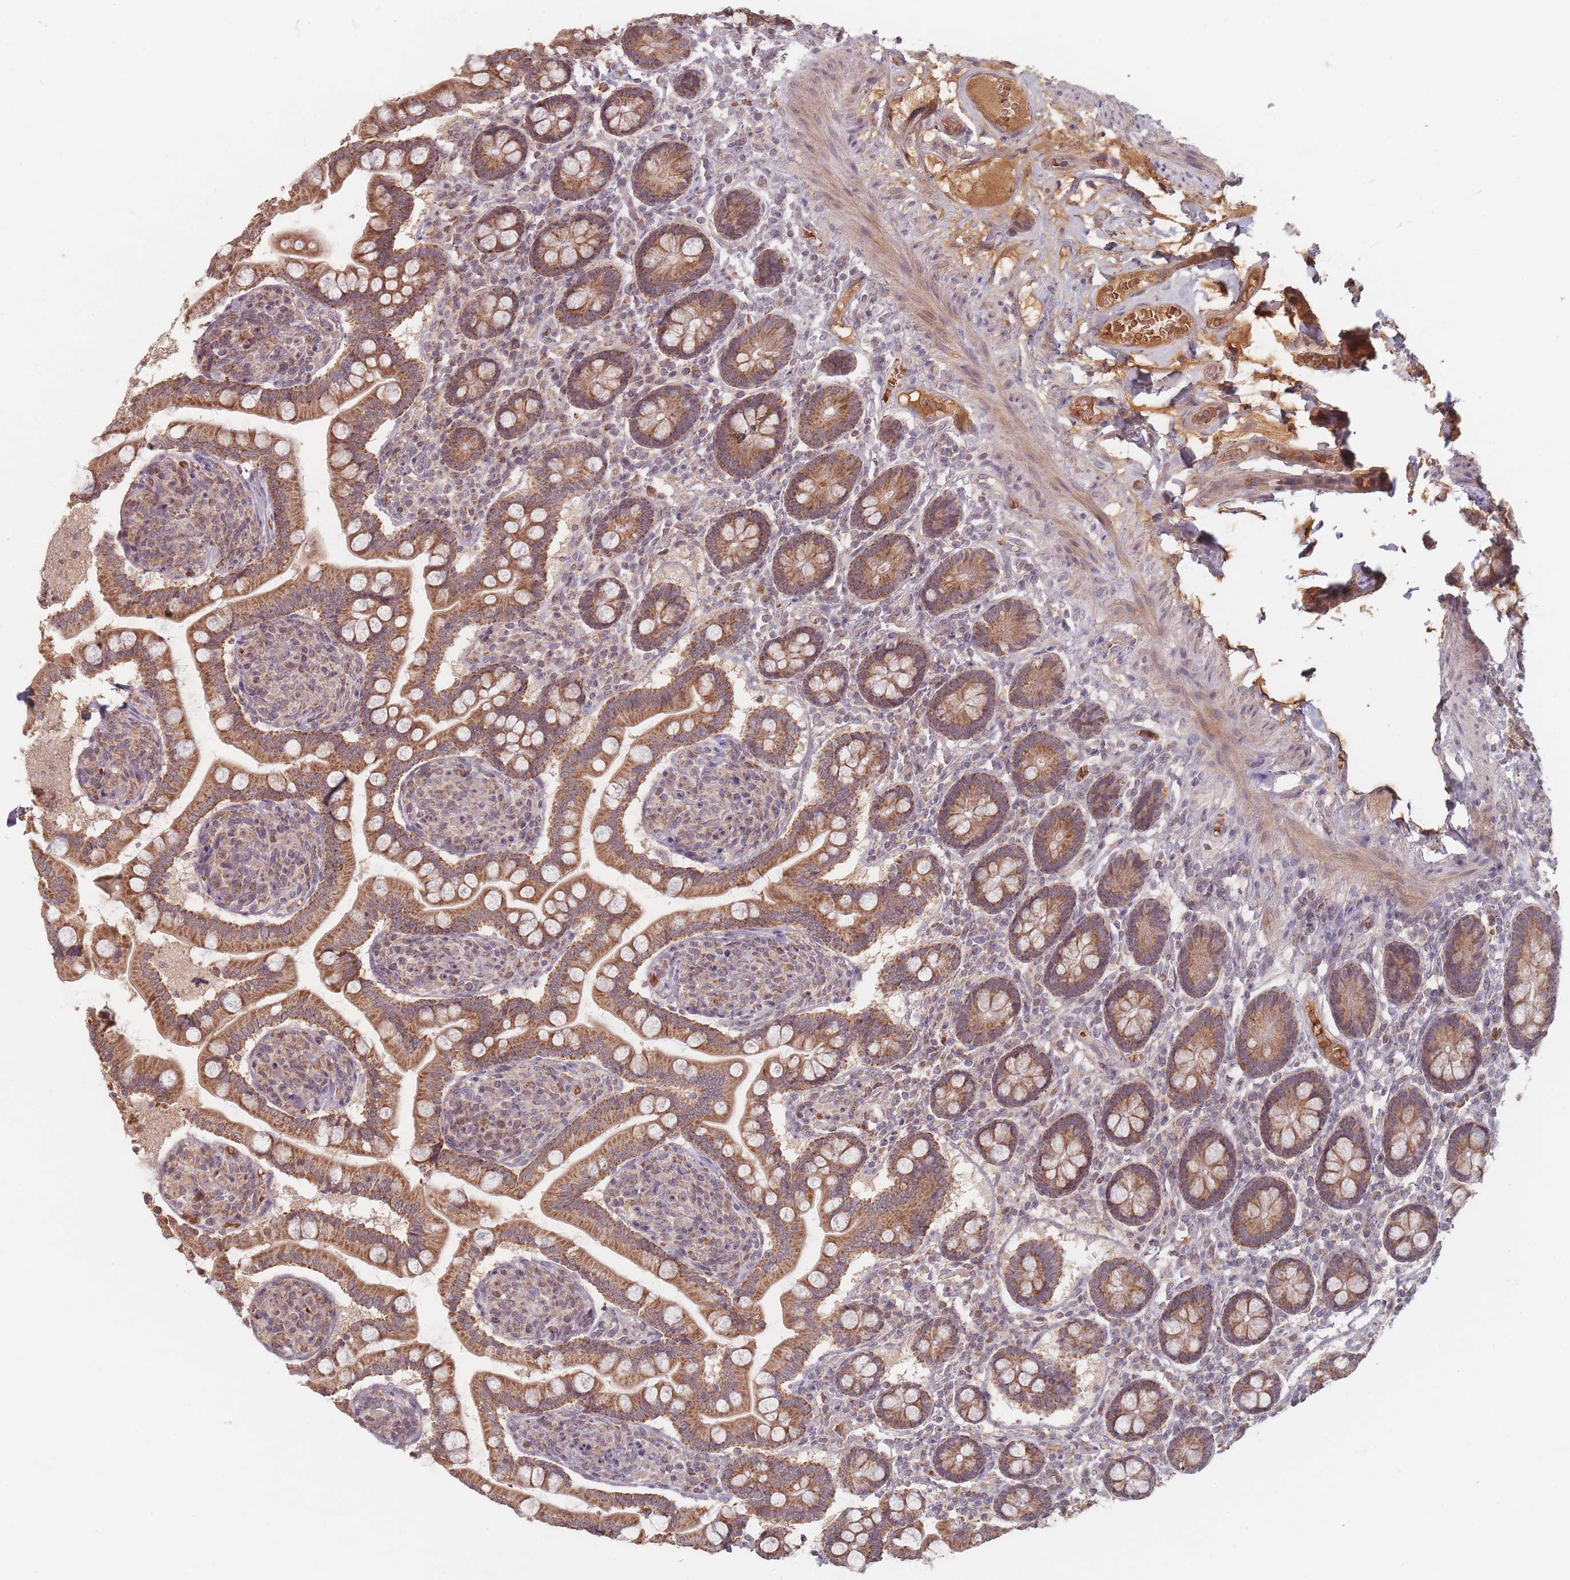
{"staining": {"intensity": "moderate", "quantity": ">75%", "location": "cytoplasmic/membranous"}, "tissue": "small intestine", "cell_type": "Glandular cells", "image_type": "normal", "snomed": [{"axis": "morphology", "description": "Normal tissue, NOS"}, {"axis": "topography", "description": "Small intestine"}], "caption": "Protein staining of benign small intestine shows moderate cytoplasmic/membranous staining in approximately >75% of glandular cells. (IHC, brightfield microscopy, high magnification).", "gene": "OR2M4", "patient": {"sex": "female", "age": 64}}